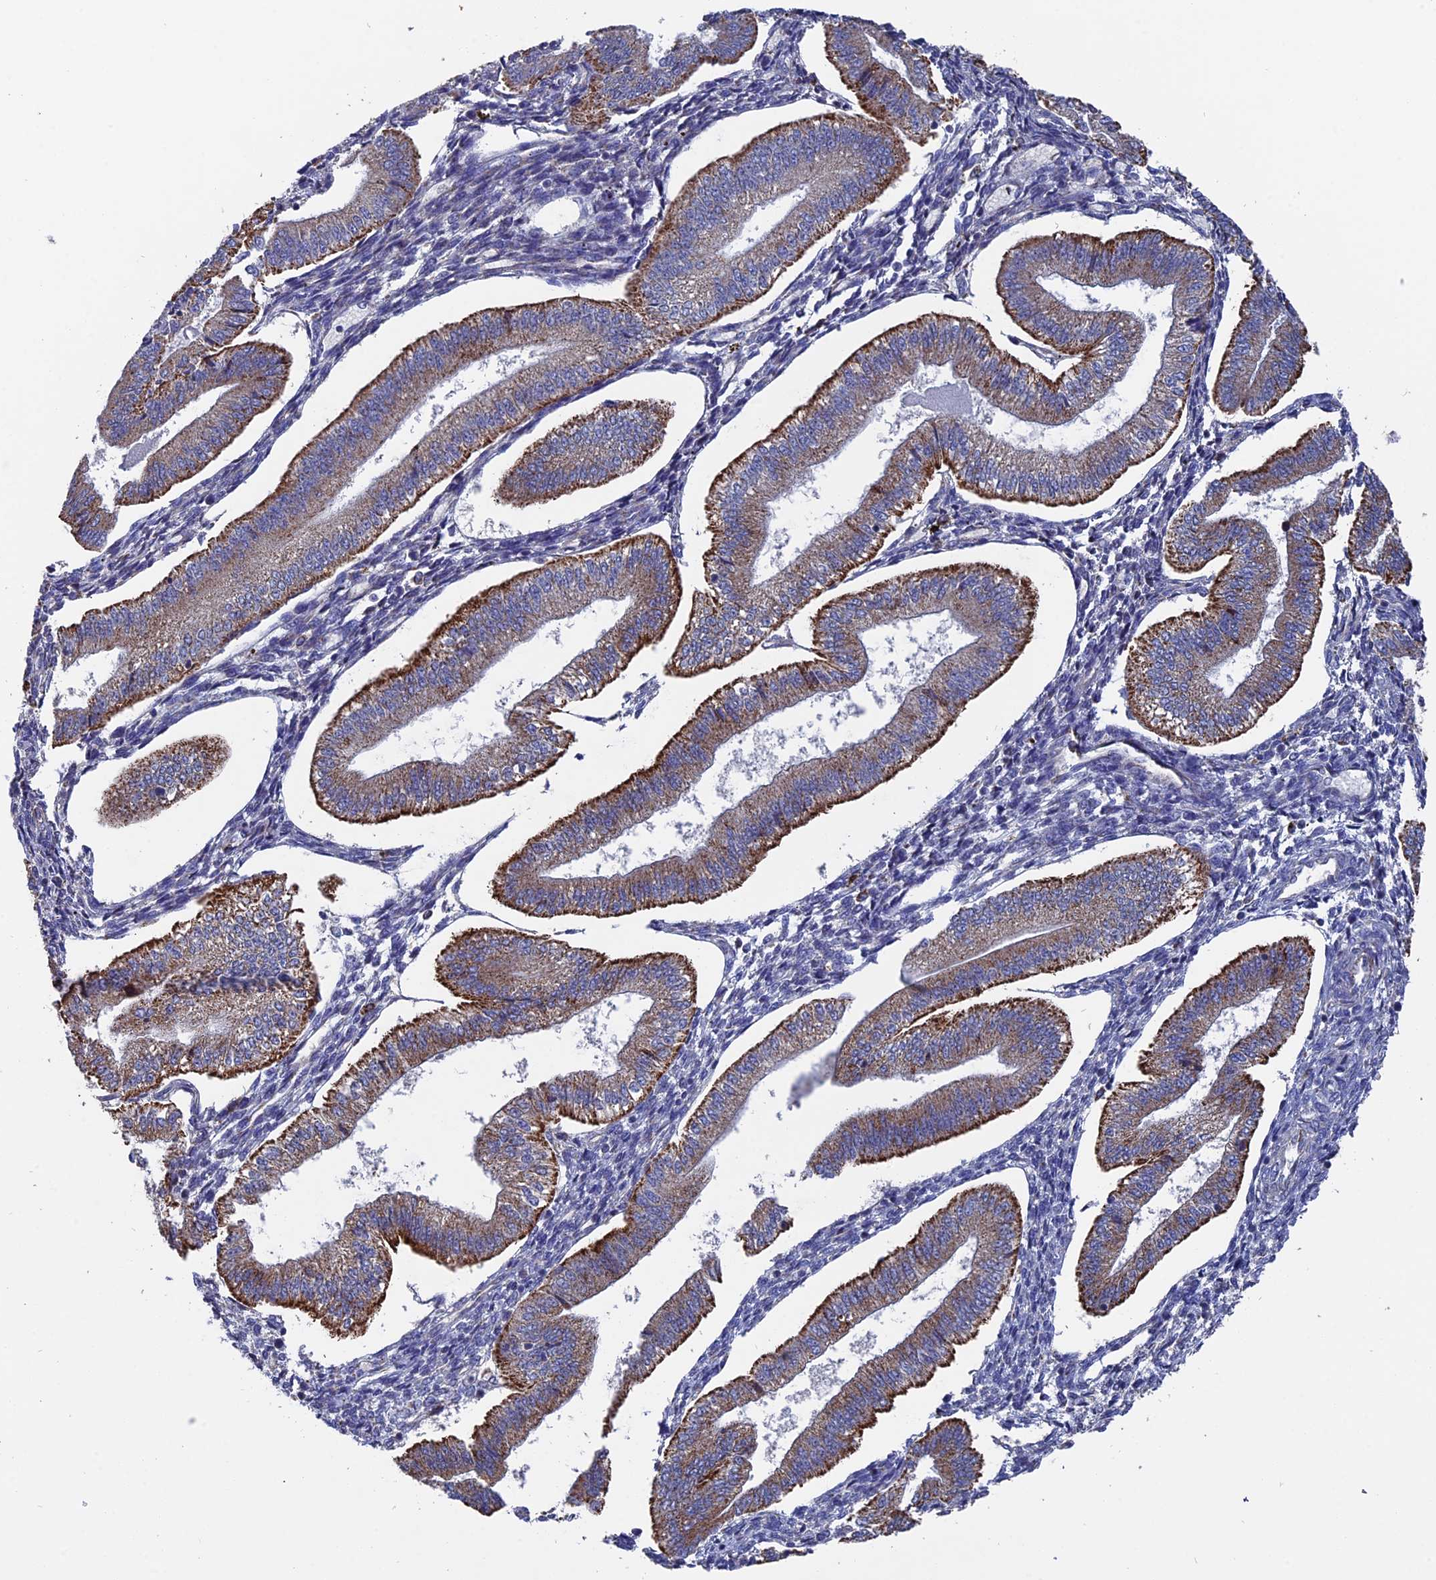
{"staining": {"intensity": "negative", "quantity": "none", "location": "none"}, "tissue": "endometrium", "cell_type": "Cells in endometrial stroma", "image_type": "normal", "snomed": [{"axis": "morphology", "description": "Normal tissue, NOS"}, {"axis": "topography", "description": "Endometrium"}], "caption": "DAB immunohistochemical staining of benign endometrium displays no significant expression in cells in endometrial stroma.", "gene": "TGFA", "patient": {"sex": "female", "age": 34}}